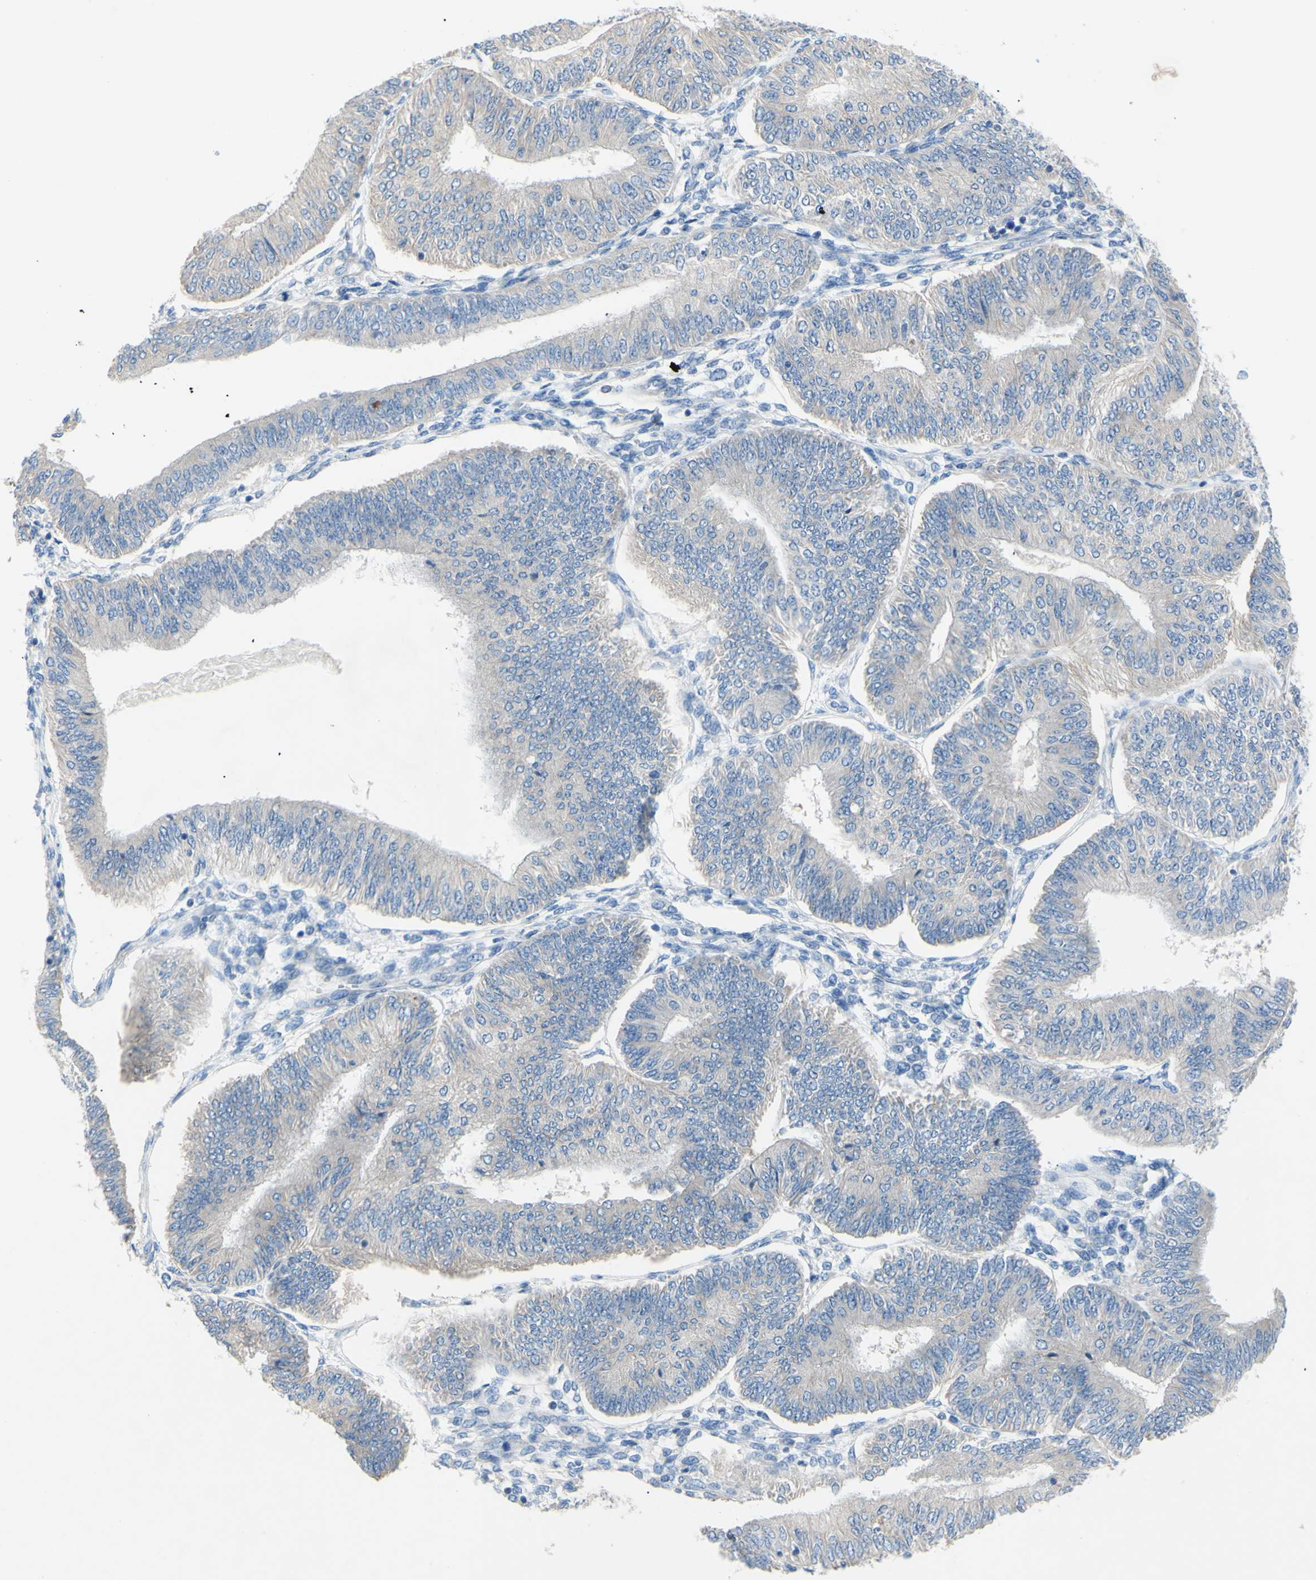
{"staining": {"intensity": "negative", "quantity": "none", "location": "none"}, "tissue": "endometrial cancer", "cell_type": "Tumor cells", "image_type": "cancer", "snomed": [{"axis": "morphology", "description": "Adenocarcinoma, NOS"}, {"axis": "topography", "description": "Endometrium"}], "caption": "This micrograph is of endometrial cancer (adenocarcinoma) stained with IHC to label a protein in brown with the nuclei are counter-stained blue. There is no expression in tumor cells.", "gene": "TMIGD2", "patient": {"sex": "female", "age": 58}}